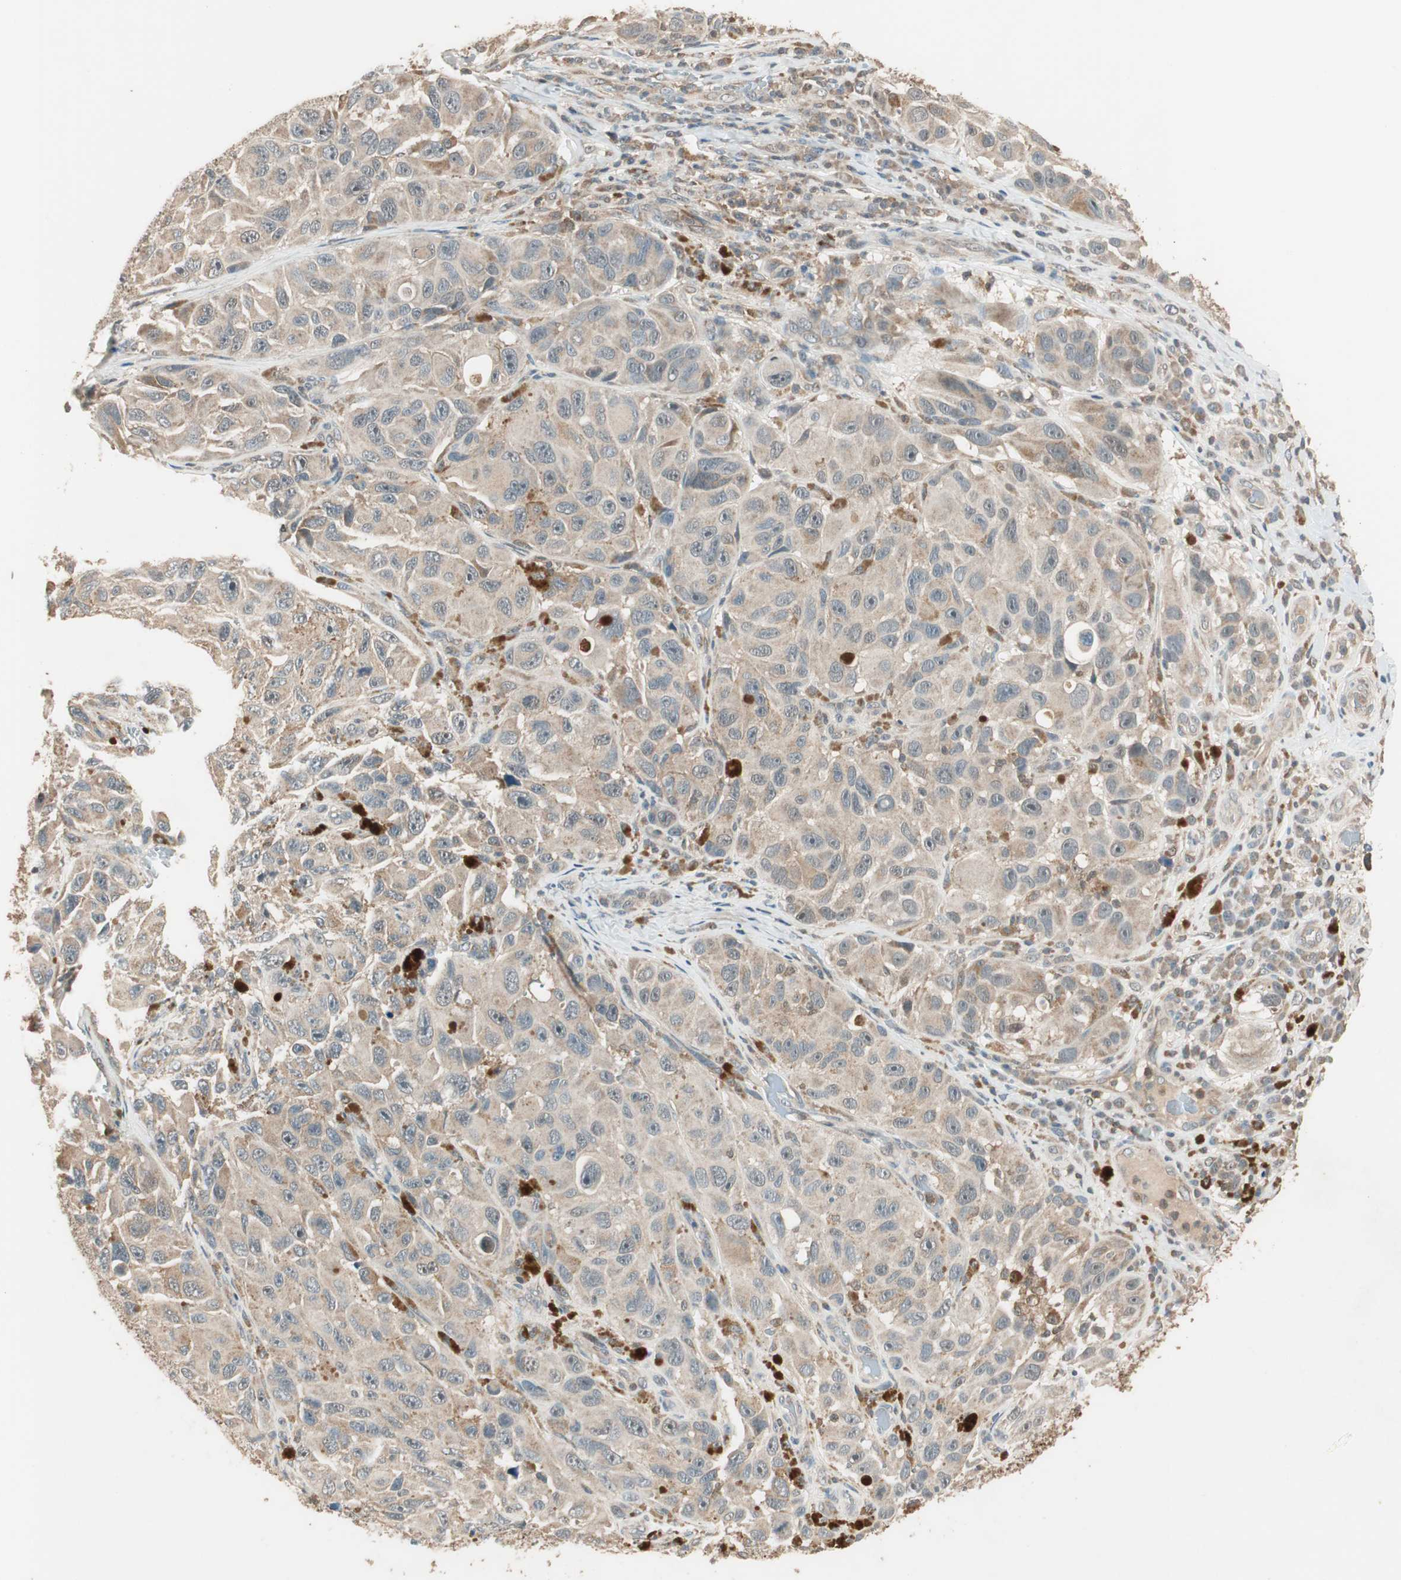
{"staining": {"intensity": "weak", "quantity": ">75%", "location": "cytoplasmic/membranous"}, "tissue": "melanoma", "cell_type": "Tumor cells", "image_type": "cancer", "snomed": [{"axis": "morphology", "description": "Malignant melanoma, NOS"}, {"axis": "topography", "description": "Skin"}], "caption": "This is a photomicrograph of IHC staining of melanoma, which shows weak expression in the cytoplasmic/membranous of tumor cells.", "gene": "TRIM21", "patient": {"sex": "female", "age": 73}}